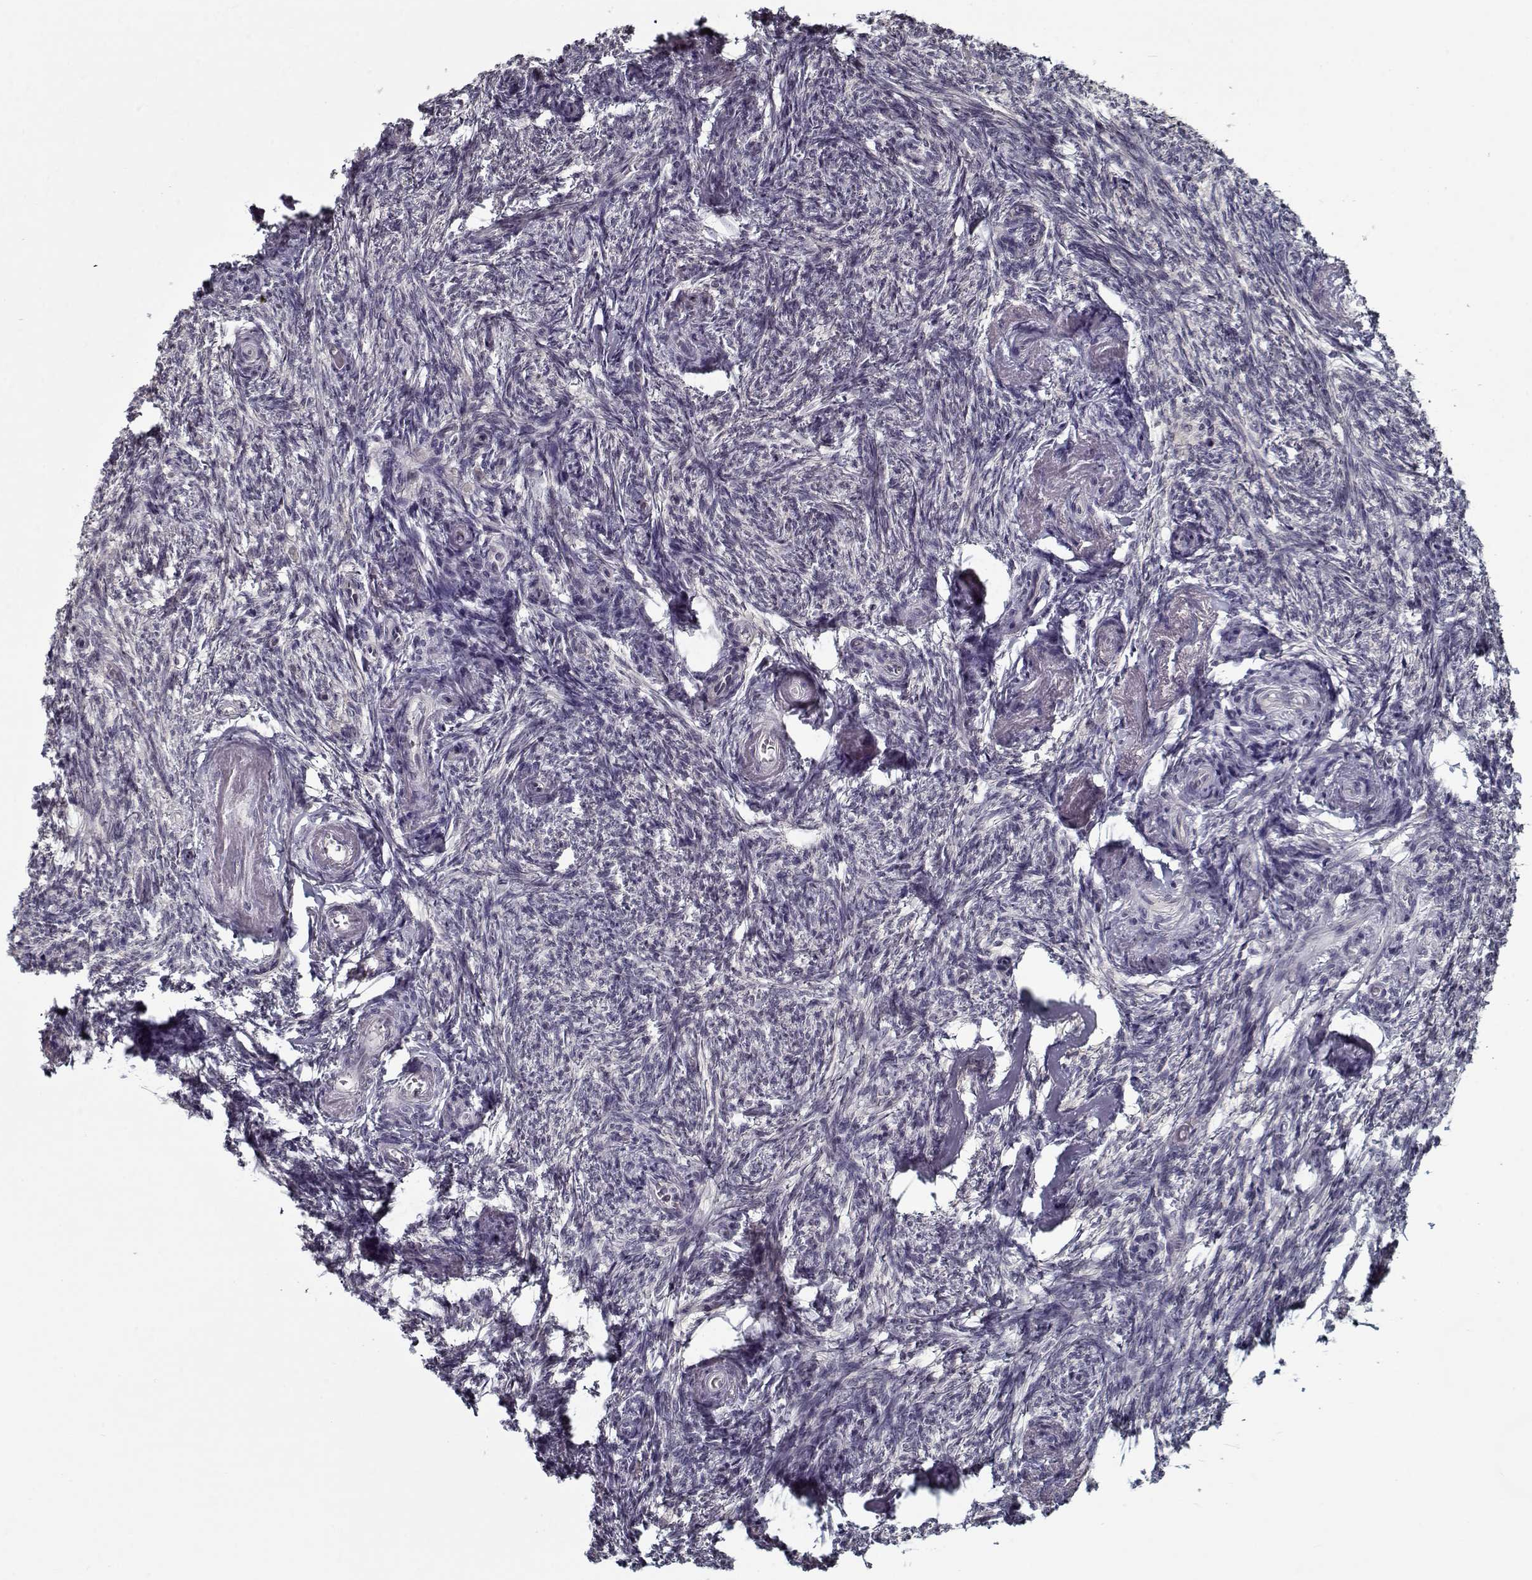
{"staining": {"intensity": "negative", "quantity": "none", "location": "none"}, "tissue": "ovary", "cell_type": "Ovarian stroma cells", "image_type": "normal", "snomed": [{"axis": "morphology", "description": "Normal tissue, NOS"}, {"axis": "topography", "description": "Ovary"}], "caption": "Ovarian stroma cells show no significant protein expression in benign ovary. The staining is performed using DAB (3,3'-diaminobenzidine) brown chromogen with nuclei counter-stained in using hematoxylin.", "gene": "TESPA1", "patient": {"sex": "female", "age": 72}}